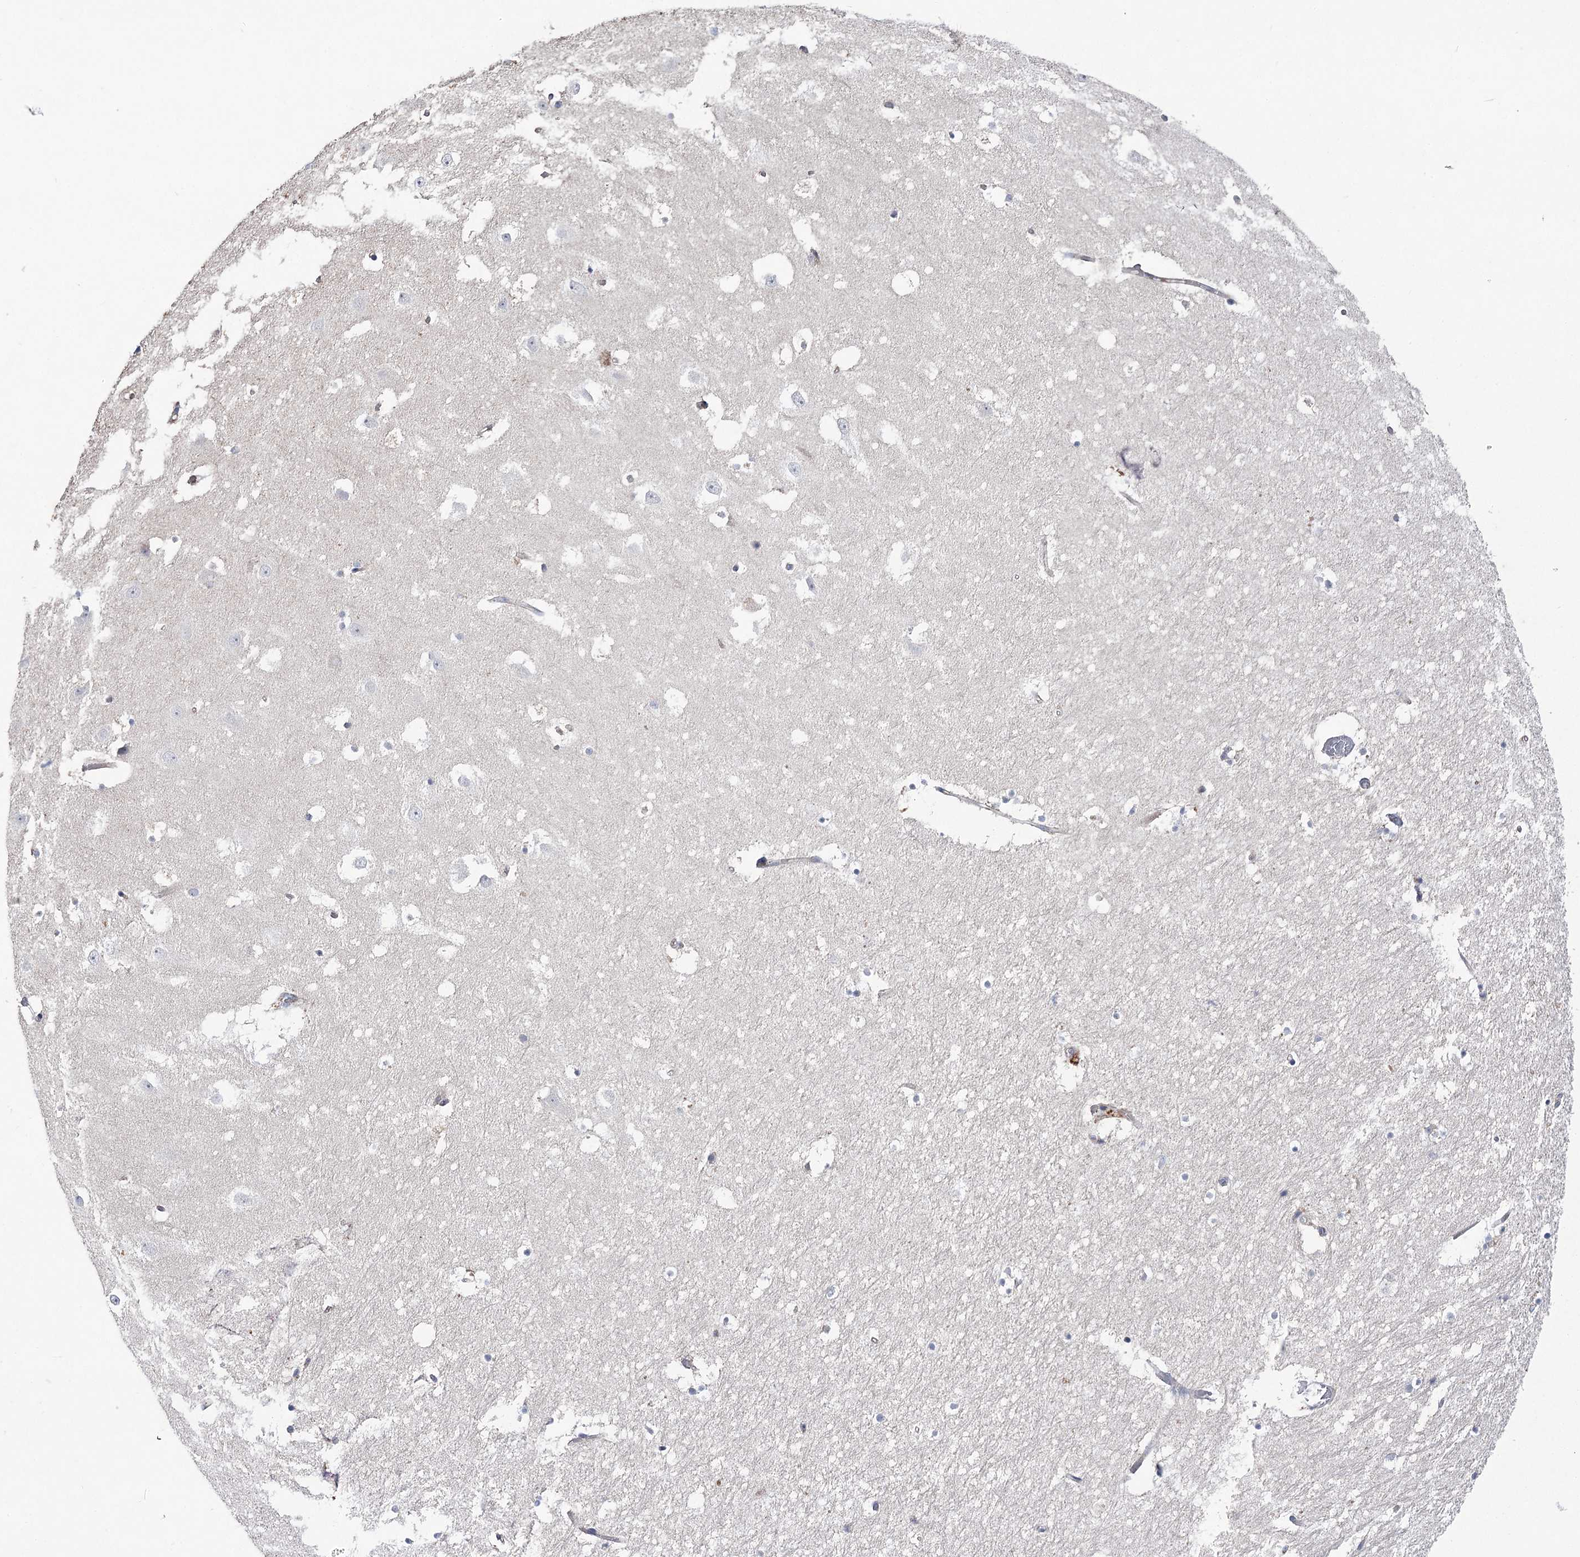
{"staining": {"intensity": "negative", "quantity": "none", "location": "none"}, "tissue": "hippocampus", "cell_type": "Glial cells", "image_type": "normal", "snomed": [{"axis": "morphology", "description": "Normal tissue, NOS"}, {"axis": "topography", "description": "Hippocampus"}], "caption": "Protein analysis of unremarkable hippocampus shows no significant positivity in glial cells.", "gene": "ECHDC3", "patient": {"sex": "female", "age": 52}}